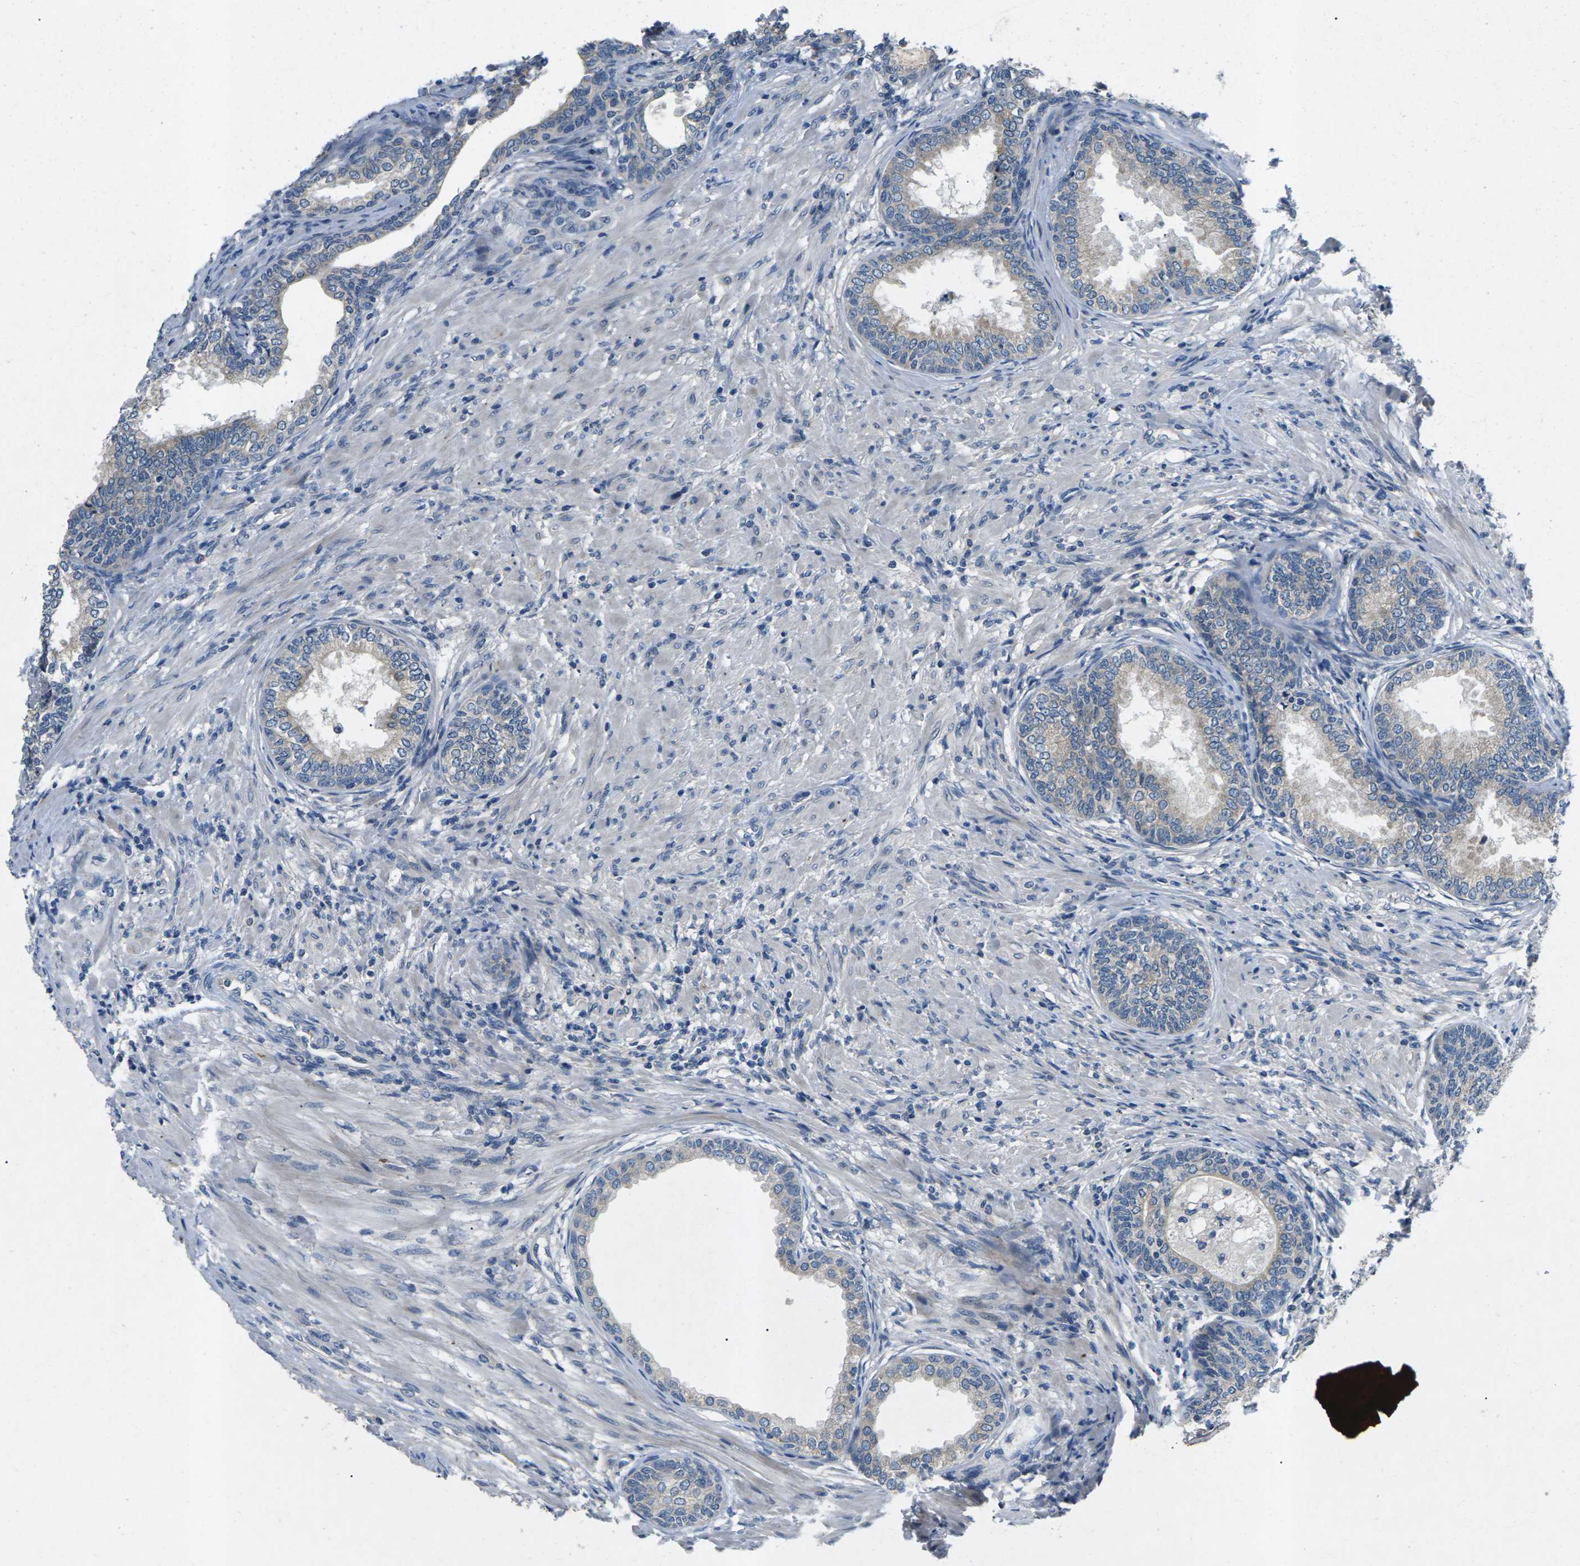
{"staining": {"intensity": "weak", "quantity": "<25%", "location": "cytoplasmic/membranous"}, "tissue": "prostate", "cell_type": "Glandular cells", "image_type": "normal", "snomed": [{"axis": "morphology", "description": "Normal tissue, NOS"}, {"axis": "topography", "description": "Prostate"}], "caption": "Normal prostate was stained to show a protein in brown. There is no significant positivity in glandular cells. (DAB immunohistochemistry (IHC) visualized using brightfield microscopy, high magnification).", "gene": "ERGIC3", "patient": {"sex": "male", "age": 76}}